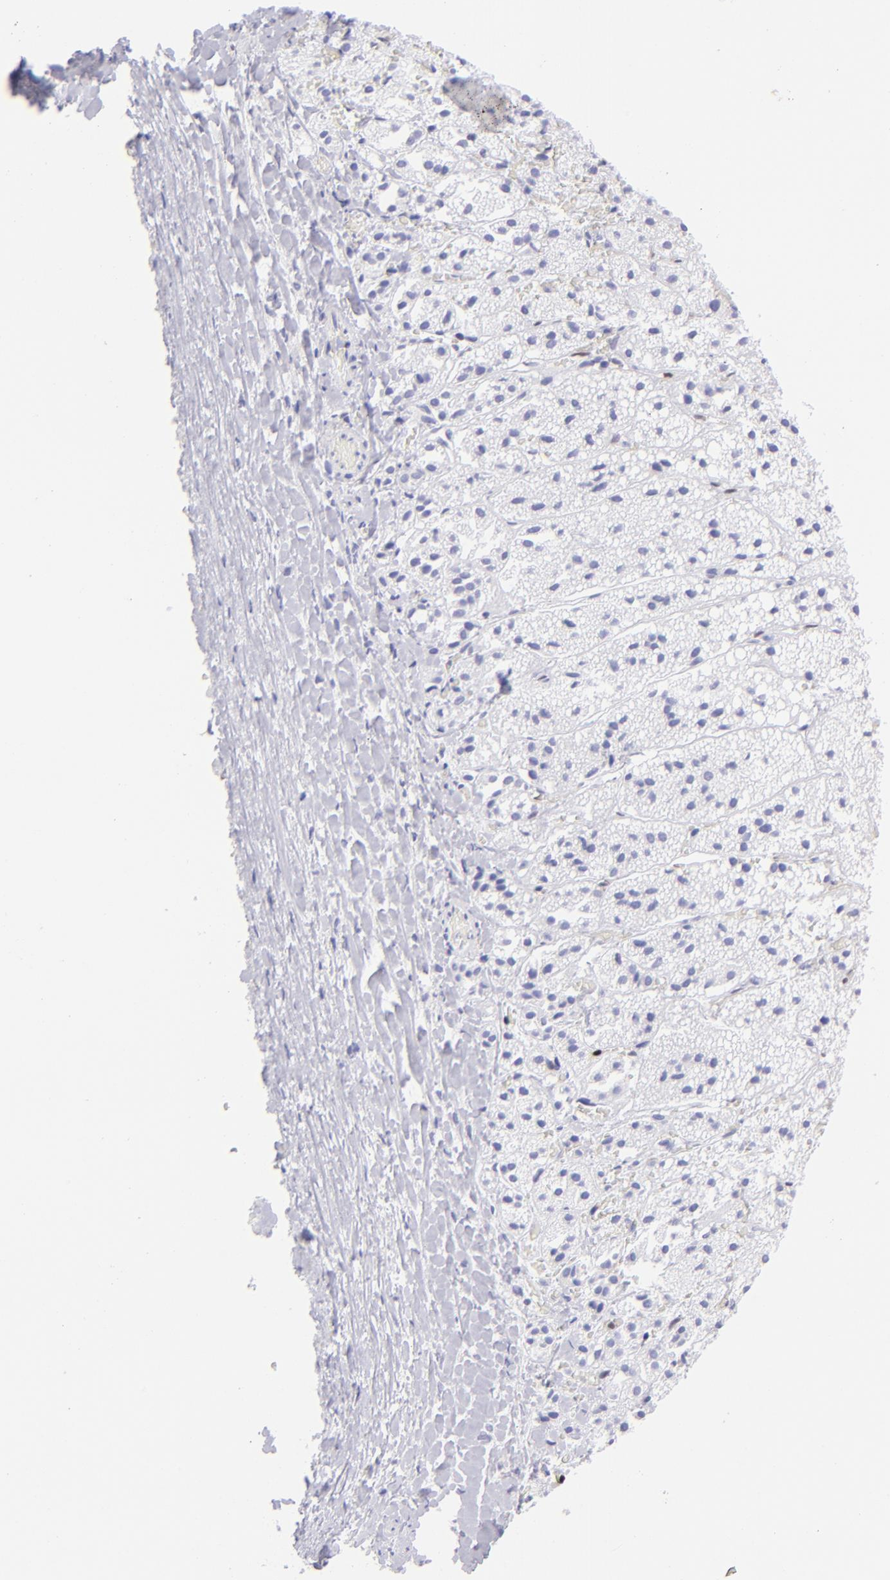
{"staining": {"intensity": "negative", "quantity": "none", "location": "none"}, "tissue": "adrenal gland", "cell_type": "Glandular cells", "image_type": "normal", "snomed": [{"axis": "morphology", "description": "Normal tissue, NOS"}, {"axis": "topography", "description": "Adrenal gland"}], "caption": "Glandular cells show no significant staining in benign adrenal gland.", "gene": "ETS1", "patient": {"sex": "female", "age": 44}}